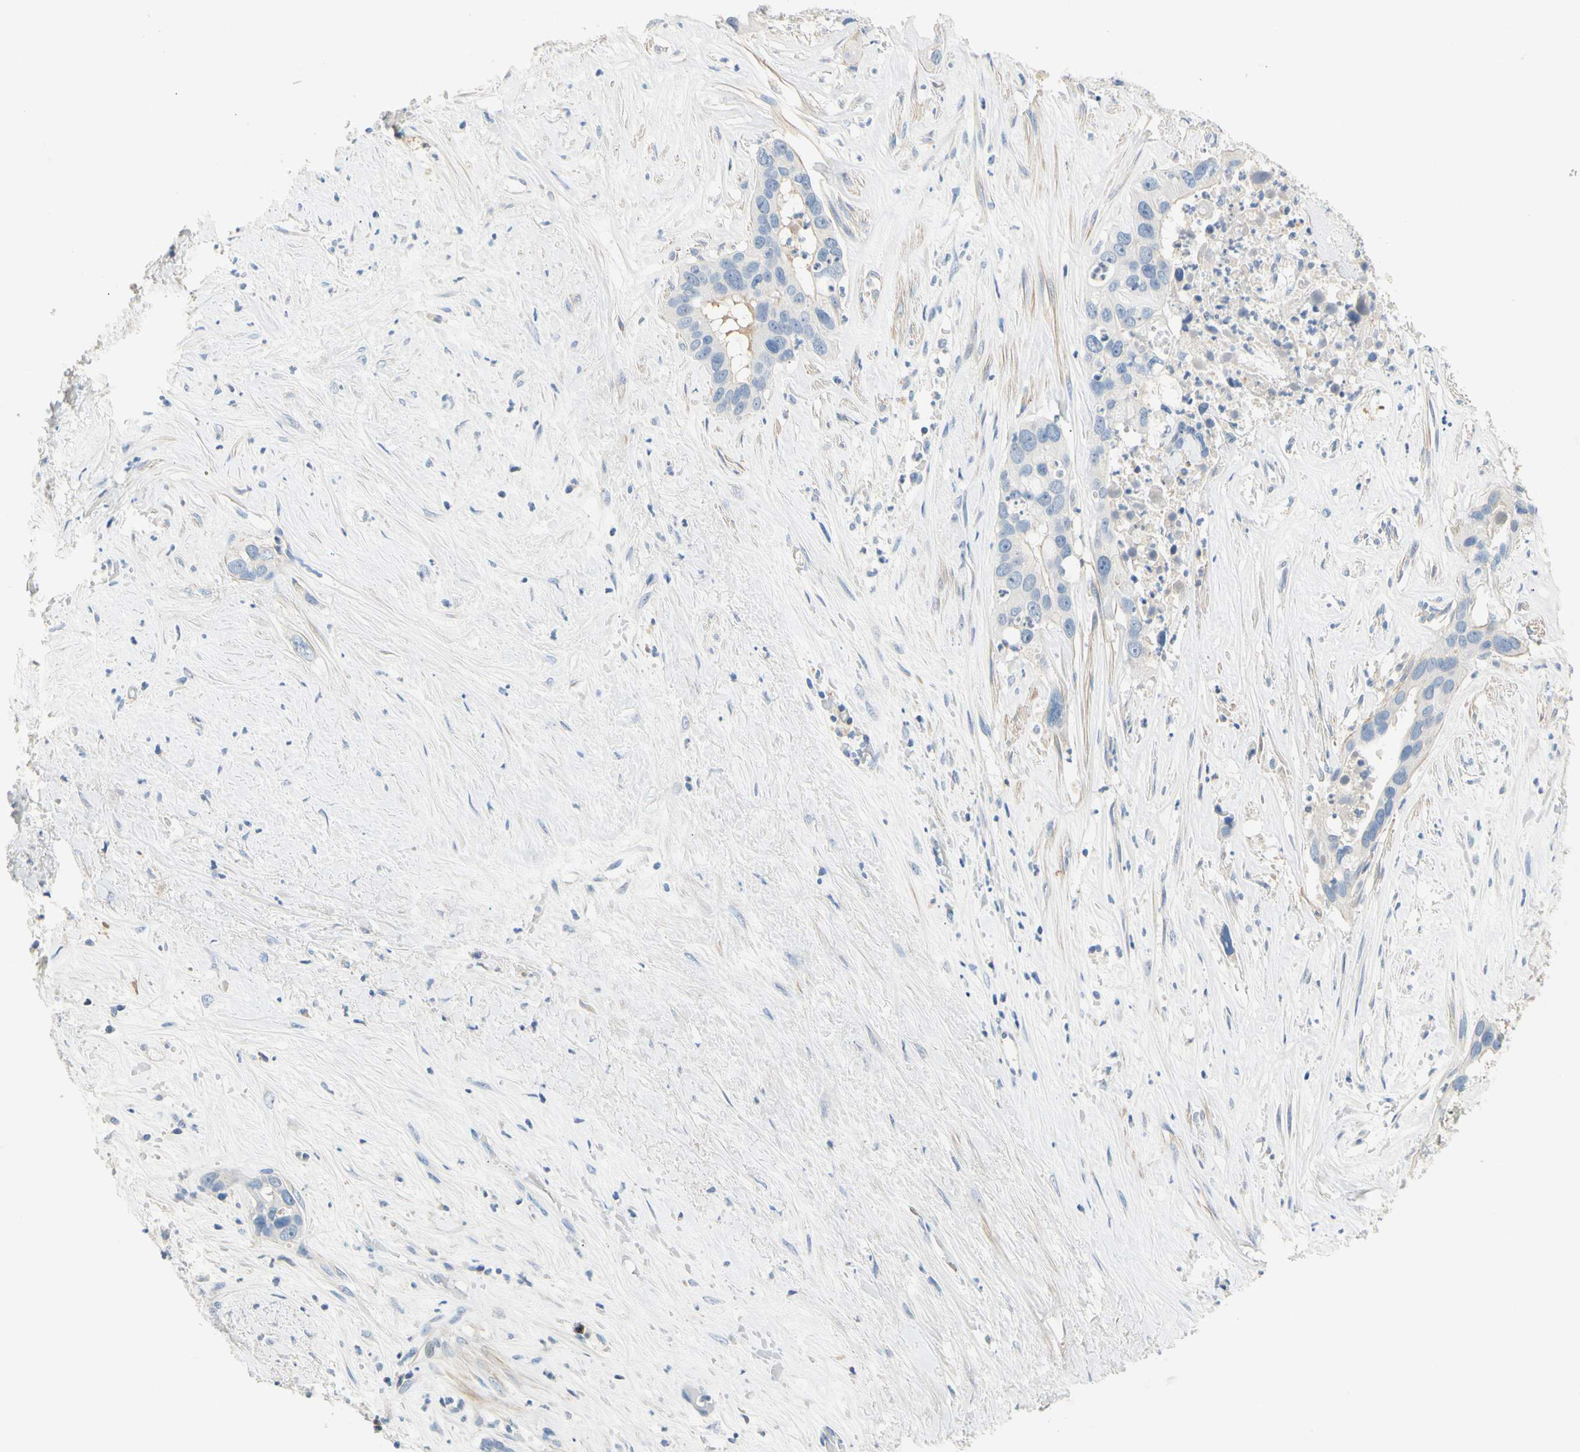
{"staining": {"intensity": "negative", "quantity": "none", "location": "none"}, "tissue": "liver cancer", "cell_type": "Tumor cells", "image_type": "cancer", "snomed": [{"axis": "morphology", "description": "Cholangiocarcinoma"}, {"axis": "topography", "description": "Liver"}], "caption": "The image shows no staining of tumor cells in liver cancer (cholangiocarcinoma). (Brightfield microscopy of DAB IHC at high magnification).", "gene": "CCM2L", "patient": {"sex": "female", "age": 65}}